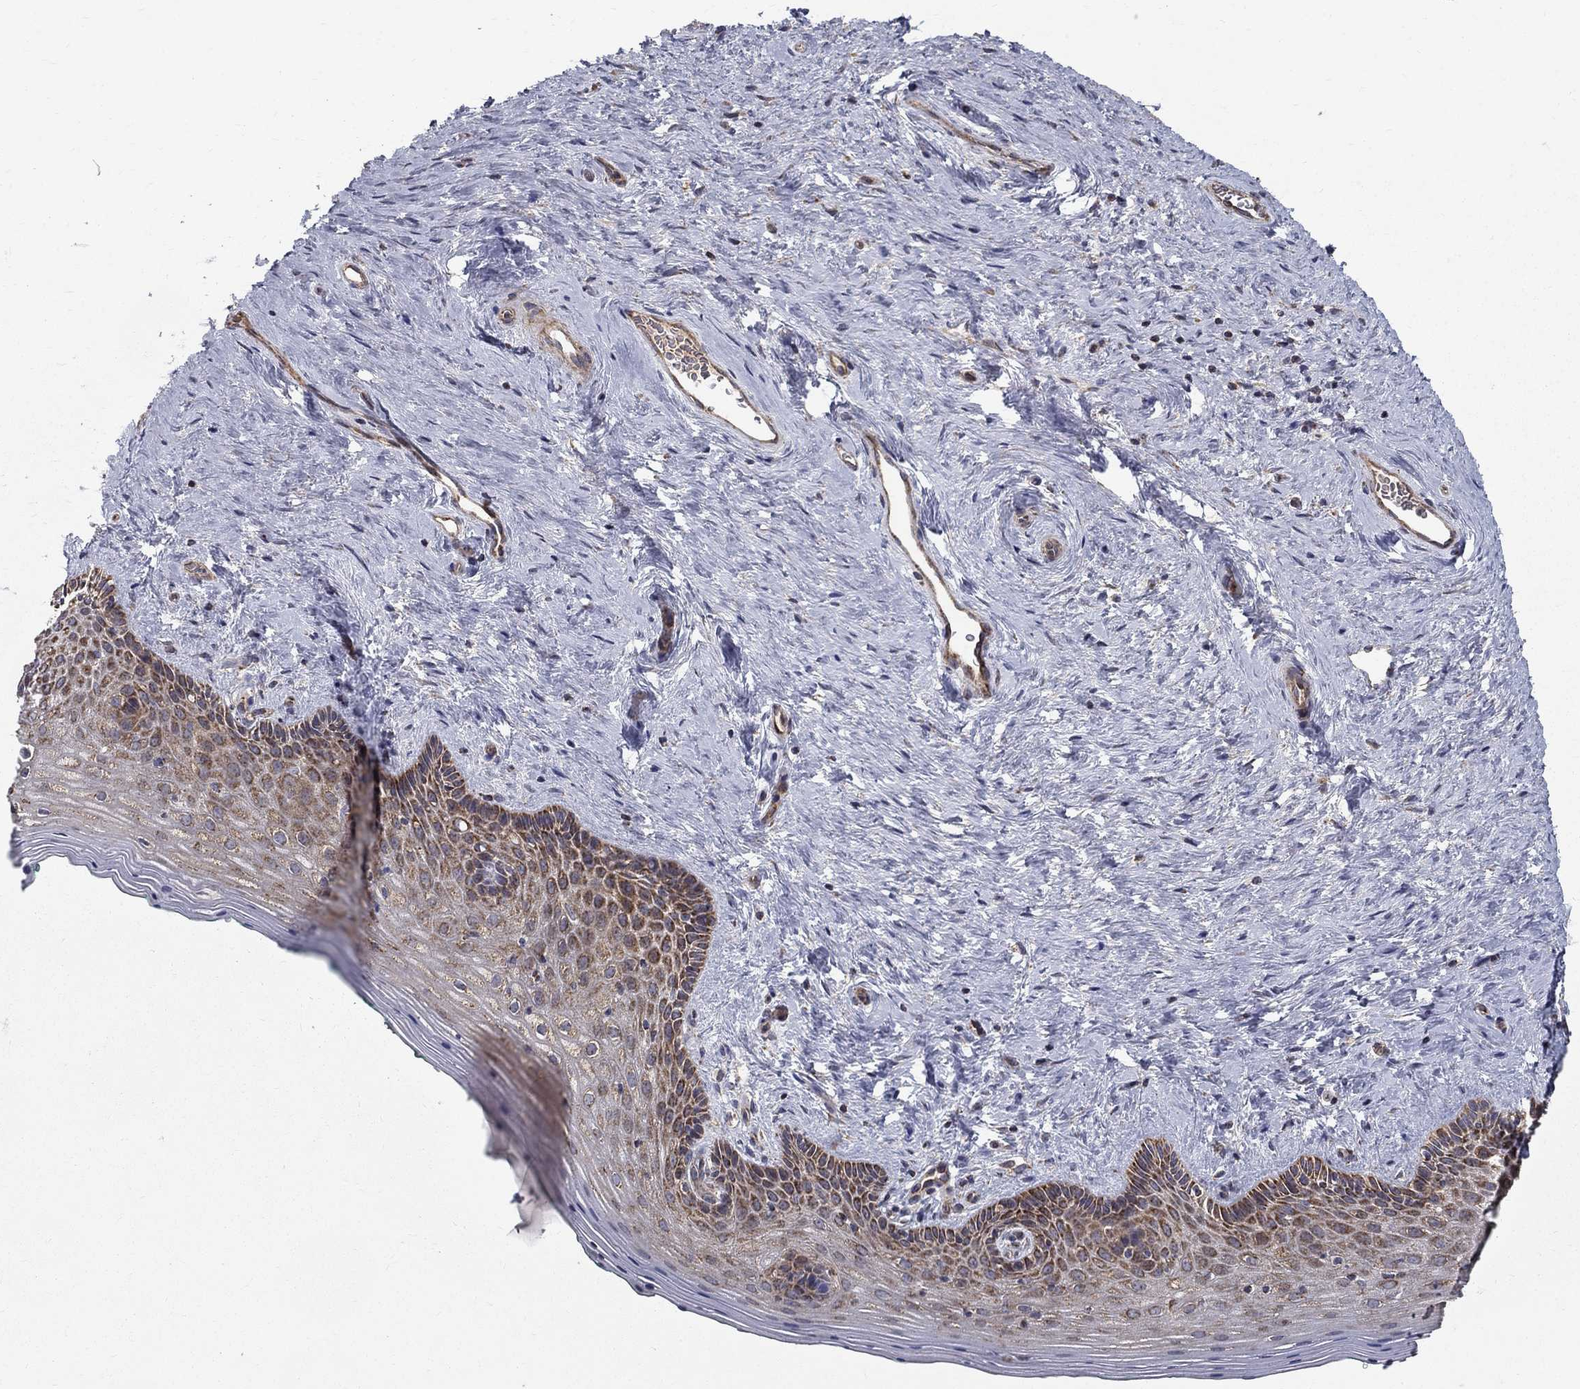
{"staining": {"intensity": "moderate", "quantity": ">75%", "location": "cytoplasmic/membranous"}, "tissue": "vagina", "cell_type": "Squamous epithelial cells", "image_type": "normal", "snomed": [{"axis": "morphology", "description": "Normal tissue, NOS"}, {"axis": "topography", "description": "Vagina"}], "caption": "Immunohistochemistry (IHC) micrograph of normal human vagina stained for a protein (brown), which exhibits medium levels of moderate cytoplasmic/membranous staining in about >75% of squamous epithelial cells.", "gene": "NDUFS8", "patient": {"sex": "female", "age": 45}}